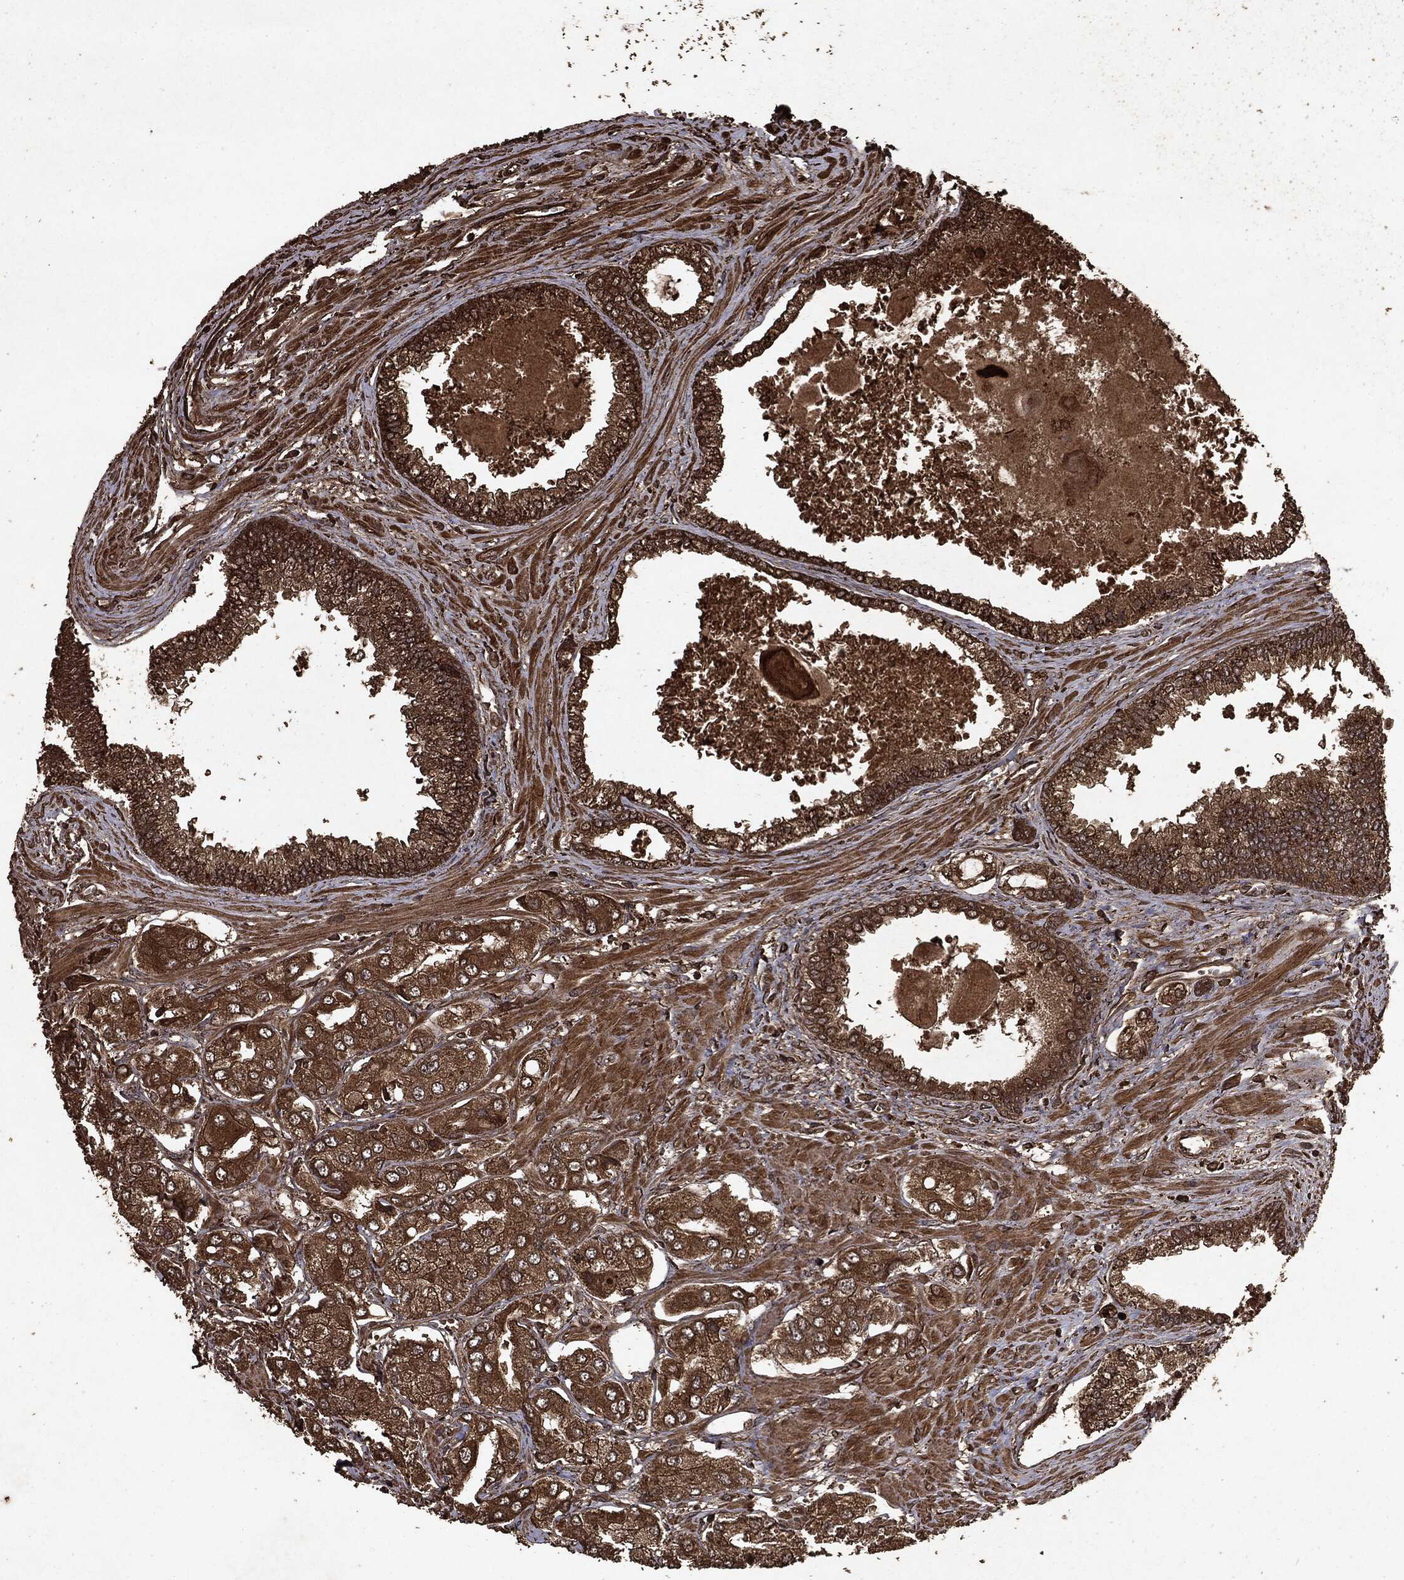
{"staining": {"intensity": "strong", "quantity": ">75%", "location": "cytoplasmic/membranous"}, "tissue": "prostate cancer", "cell_type": "Tumor cells", "image_type": "cancer", "snomed": [{"axis": "morphology", "description": "Adenocarcinoma, Low grade"}, {"axis": "topography", "description": "Prostate"}], "caption": "A high-resolution histopathology image shows immunohistochemistry staining of prostate low-grade adenocarcinoma, which shows strong cytoplasmic/membranous expression in about >75% of tumor cells. The staining was performed using DAB, with brown indicating positive protein expression. Nuclei are stained blue with hematoxylin.", "gene": "ARAF", "patient": {"sex": "male", "age": 69}}